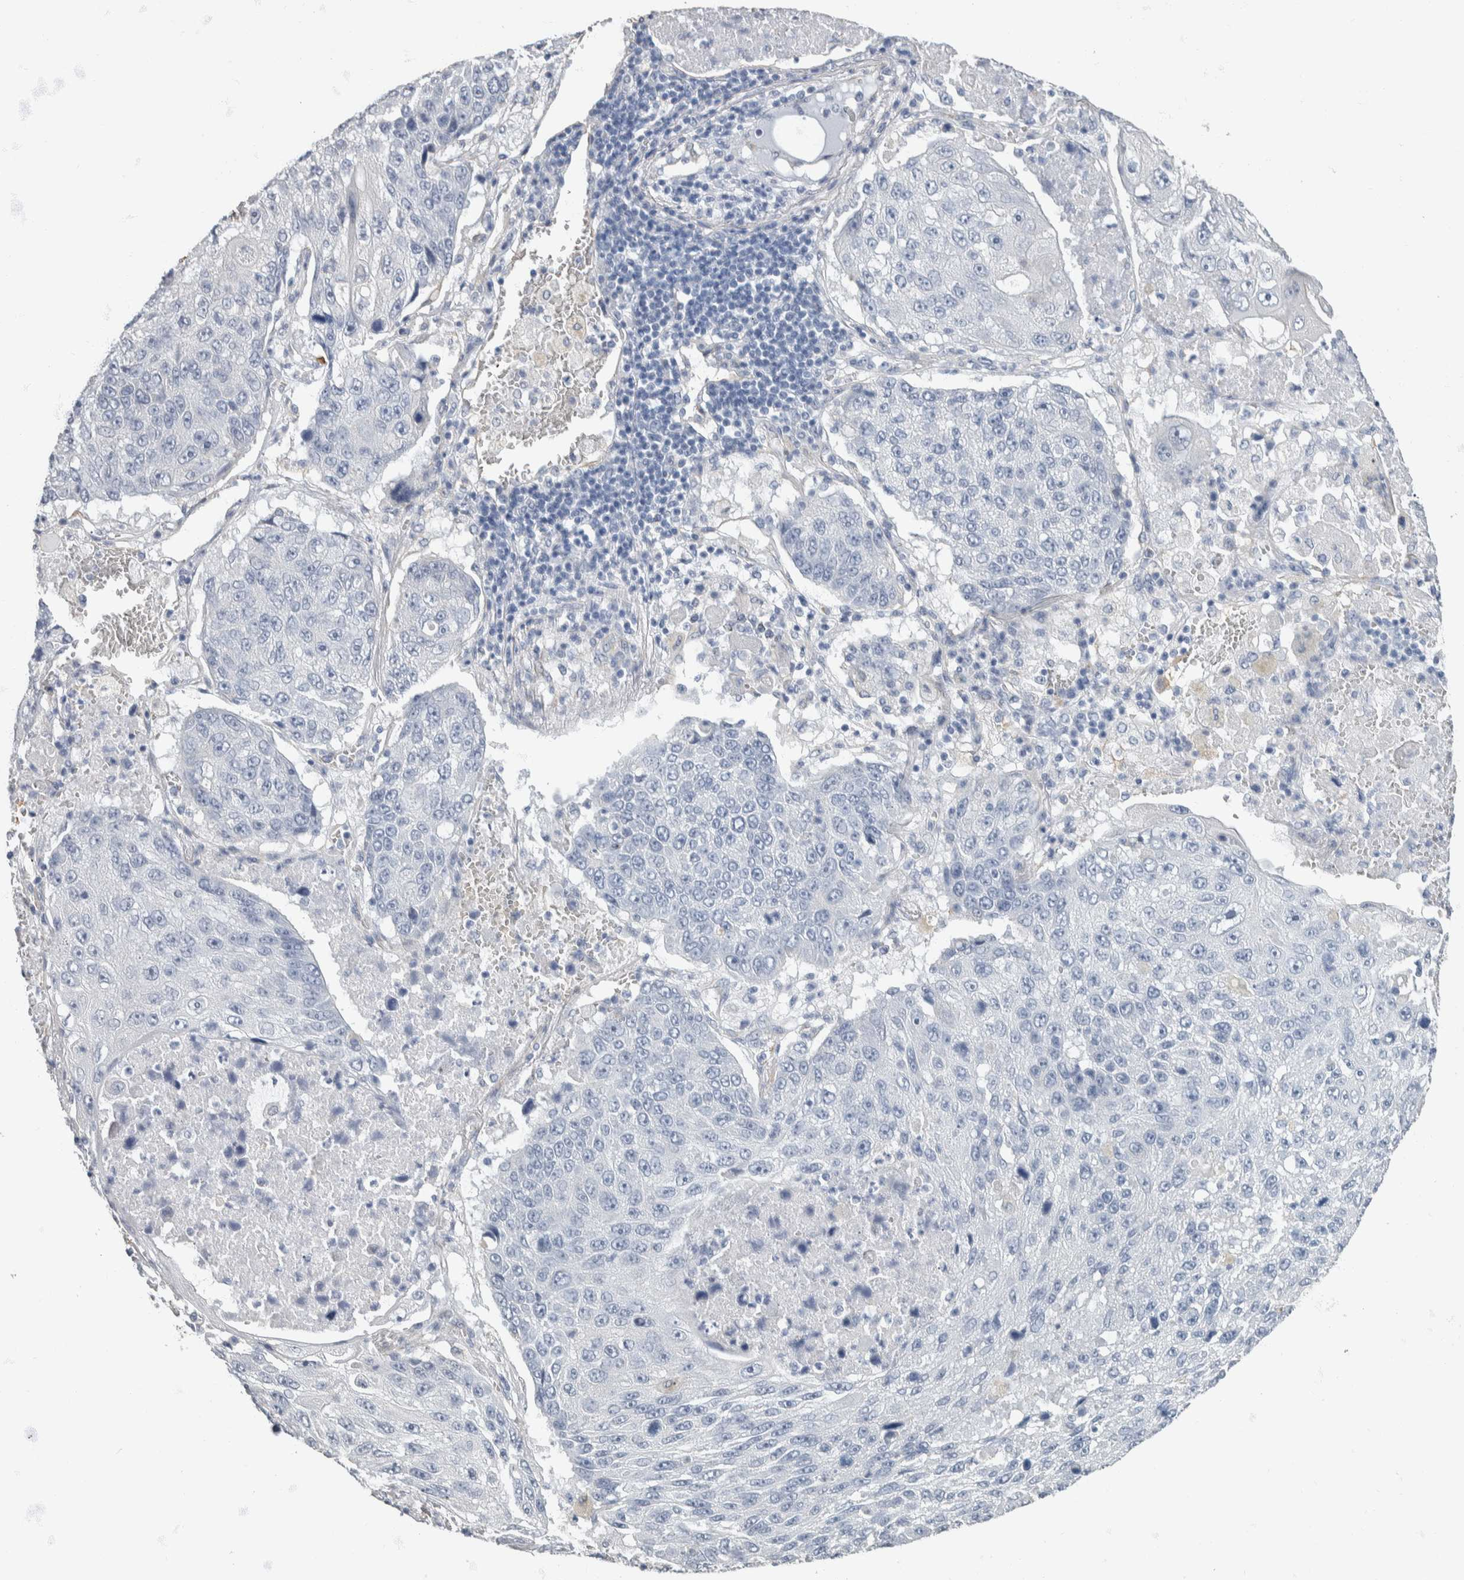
{"staining": {"intensity": "negative", "quantity": "none", "location": "none"}, "tissue": "lung cancer", "cell_type": "Tumor cells", "image_type": "cancer", "snomed": [{"axis": "morphology", "description": "Squamous cell carcinoma, NOS"}, {"axis": "topography", "description": "Lung"}], "caption": "Immunohistochemistry (IHC) photomicrograph of neoplastic tissue: squamous cell carcinoma (lung) stained with DAB (3,3'-diaminobenzidine) exhibits no significant protein staining in tumor cells.", "gene": "NEFM", "patient": {"sex": "male", "age": 61}}